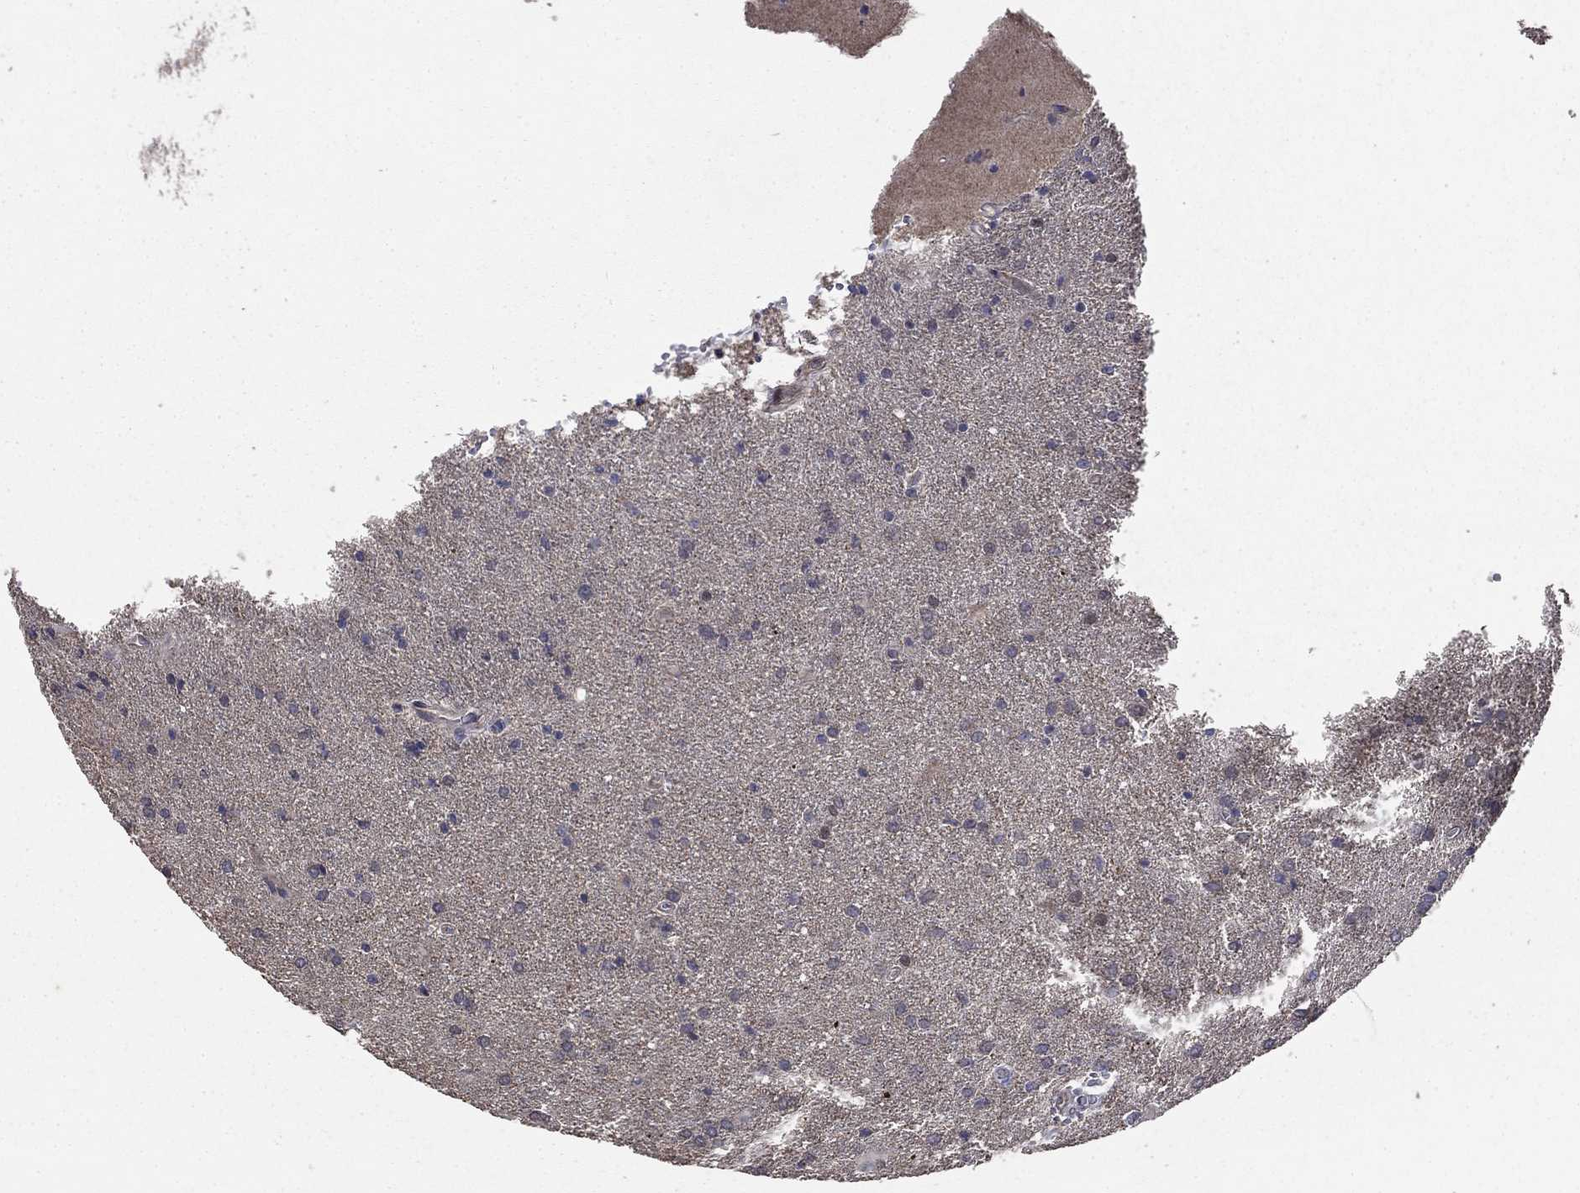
{"staining": {"intensity": "negative", "quantity": "none", "location": "none"}, "tissue": "glioma", "cell_type": "Tumor cells", "image_type": "cancer", "snomed": [{"axis": "morphology", "description": "Glioma, malignant, Low grade"}, {"axis": "topography", "description": "Brain"}], "caption": "There is no significant expression in tumor cells of glioma.", "gene": "DVL1", "patient": {"sex": "male", "age": 58}}